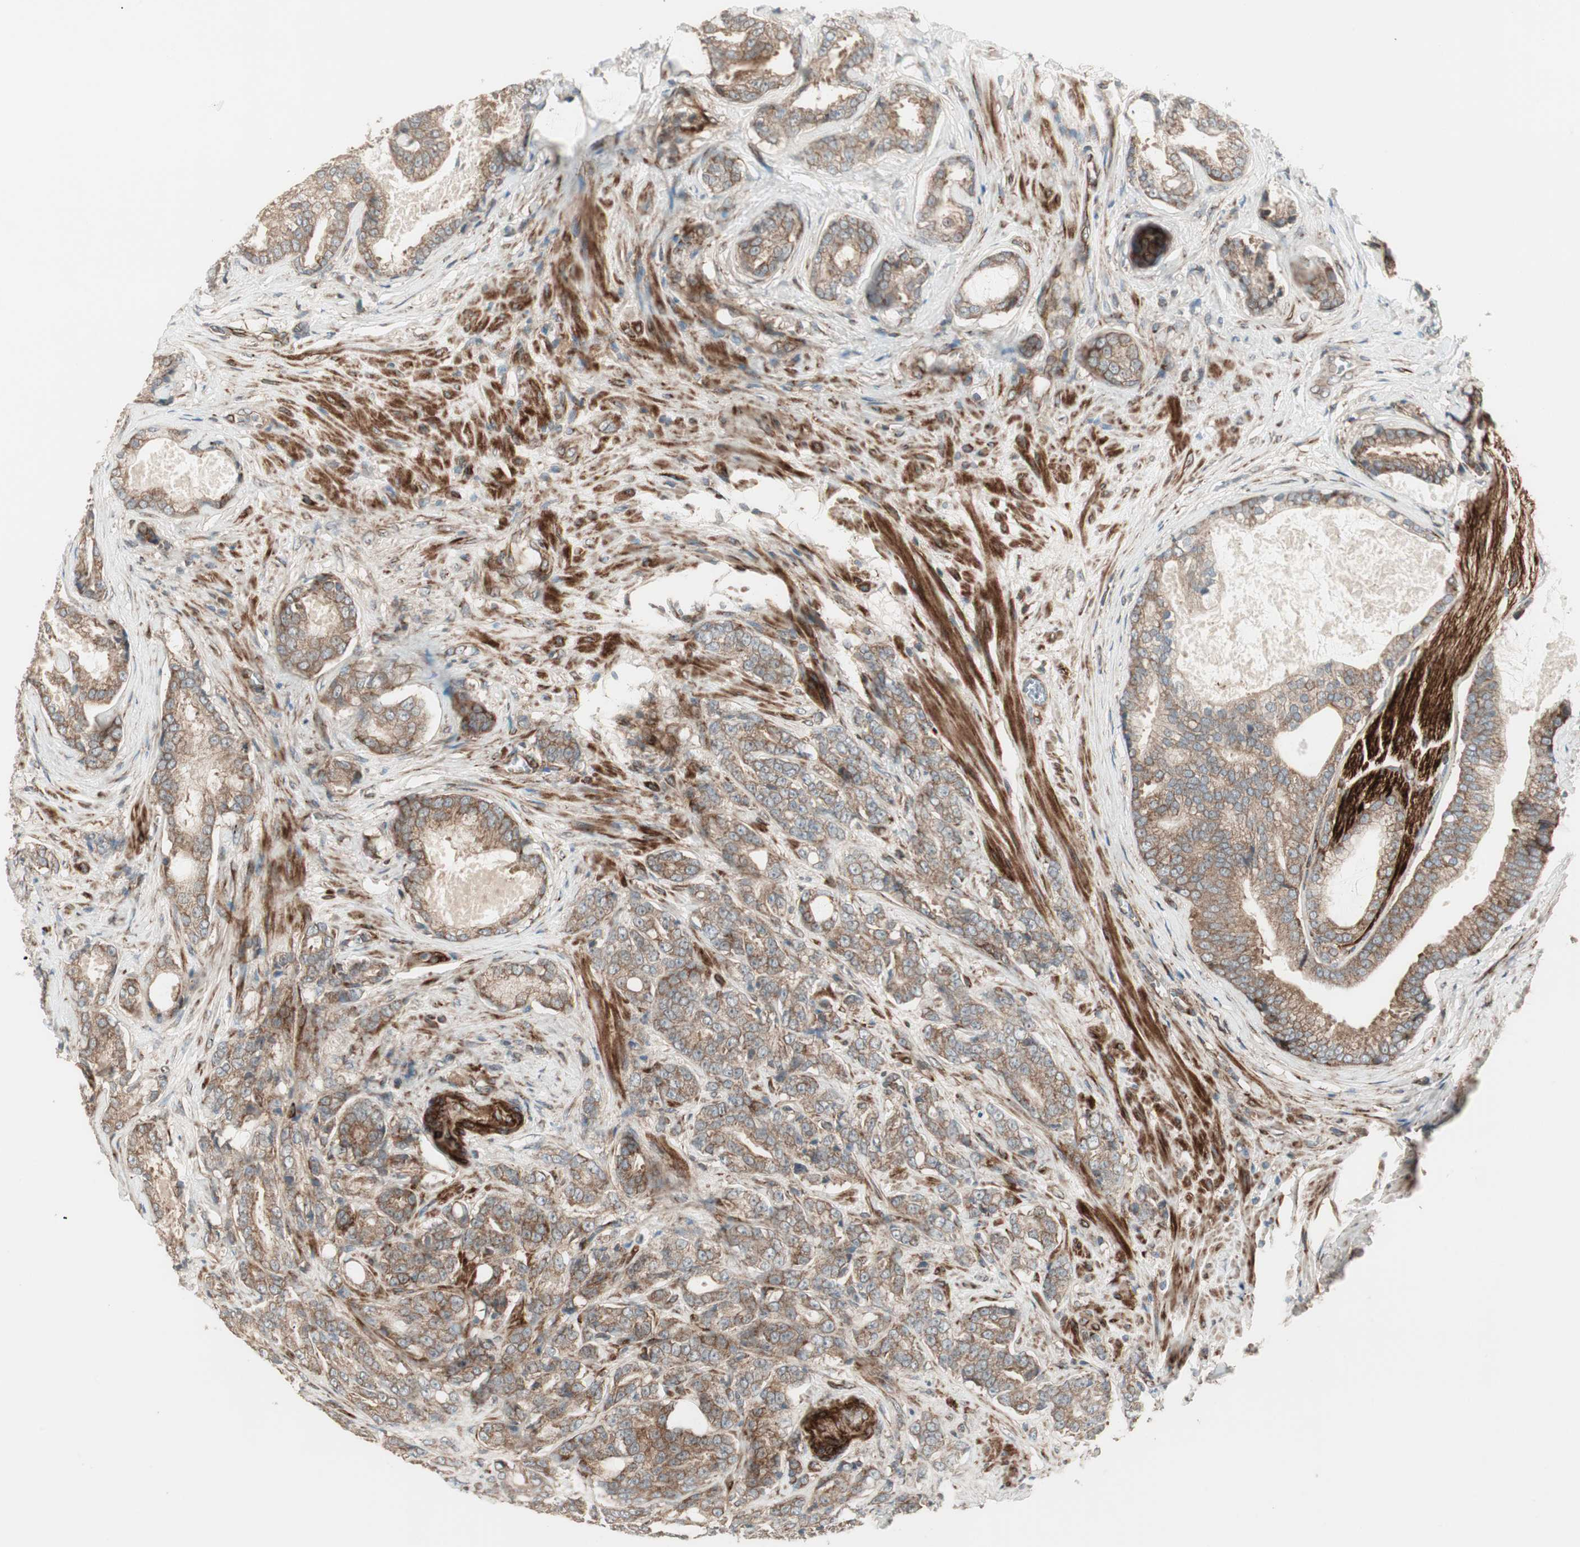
{"staining": {"intensity": "moderate", "quantity": ">75%", "location": "cytoplasmic/membranous"}, "tissue": "prostate cancer", "cell_type": "Tumor cells", "image_type": "cancer", "snomed": [{"axis": "morphology", "description": "Adenocarcinoma, Low grade"}, {"axis": "topography", "description": "Prostate"}], "caption": "About >75% of tumor cells in human prostate adenocarcinoma (low-grade) reveal moderate cytoplasmic/membranous protein staining as visualized by brown immunohistochemical staining.", "gene": "PPP2R5E", "patient": {"sex": "male", "age": 58}}